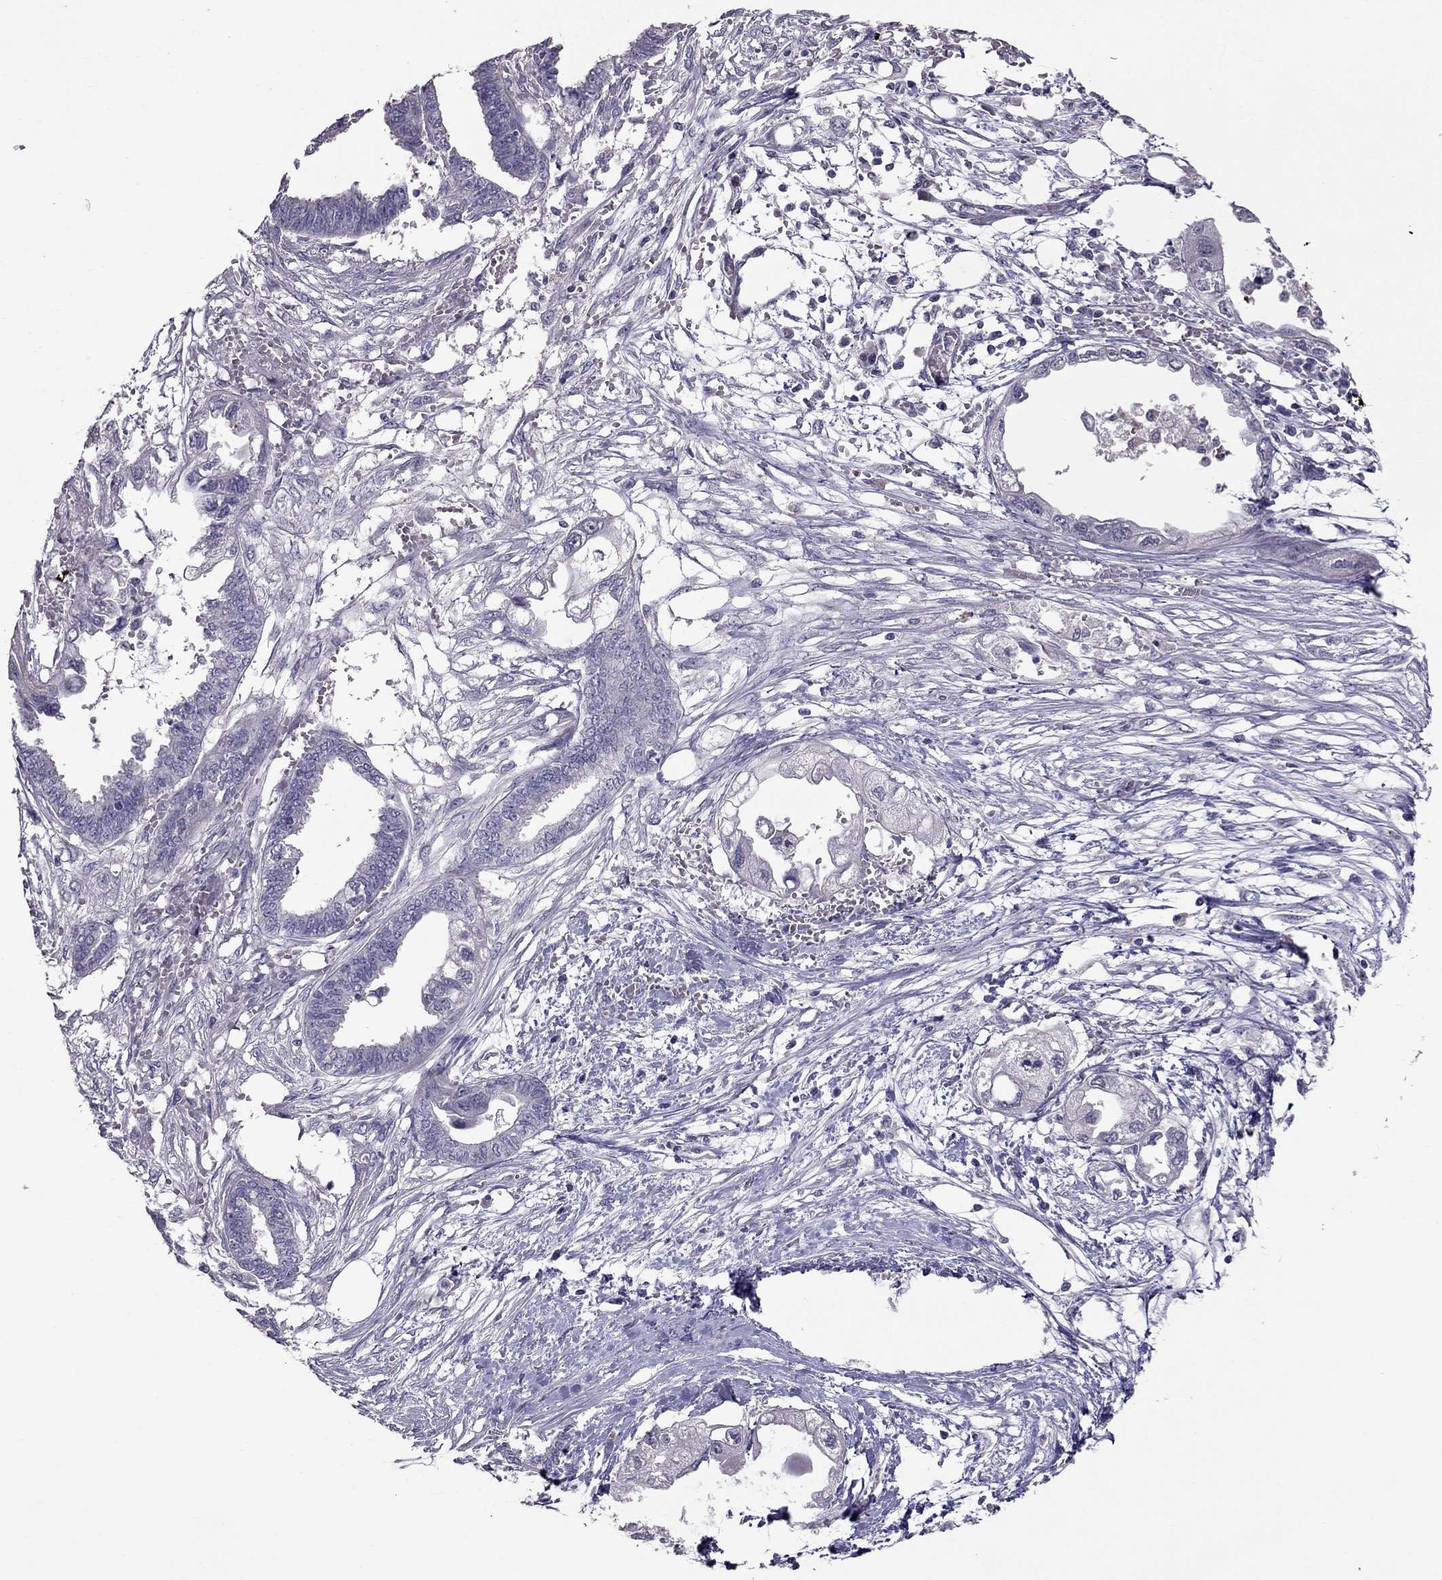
{"staining": {"intensity": "negative", "quantity": "none", "location": "none"}, "tissue": "endometrial cancer", "cell_type": "Tumor cells", "image_type": "cancer", "snomed": [{"axis": "morphology", "description": "Adenocarcinoma, NOS"}, {"axis": "morphology", "description": "Adenocarcinoma, metastatic, NOS"}, {"axis": "topography", "description": "Adipose tissue"}, {"axis": "topography", "description": "Endometrium"}], "caption": "The photomicrograph demonstrates no staining of tumor cells in endometrial cancer (adenocarcinoma).", "gene": "LRRC46", "patient": {"sex": "female", "age": 67}}